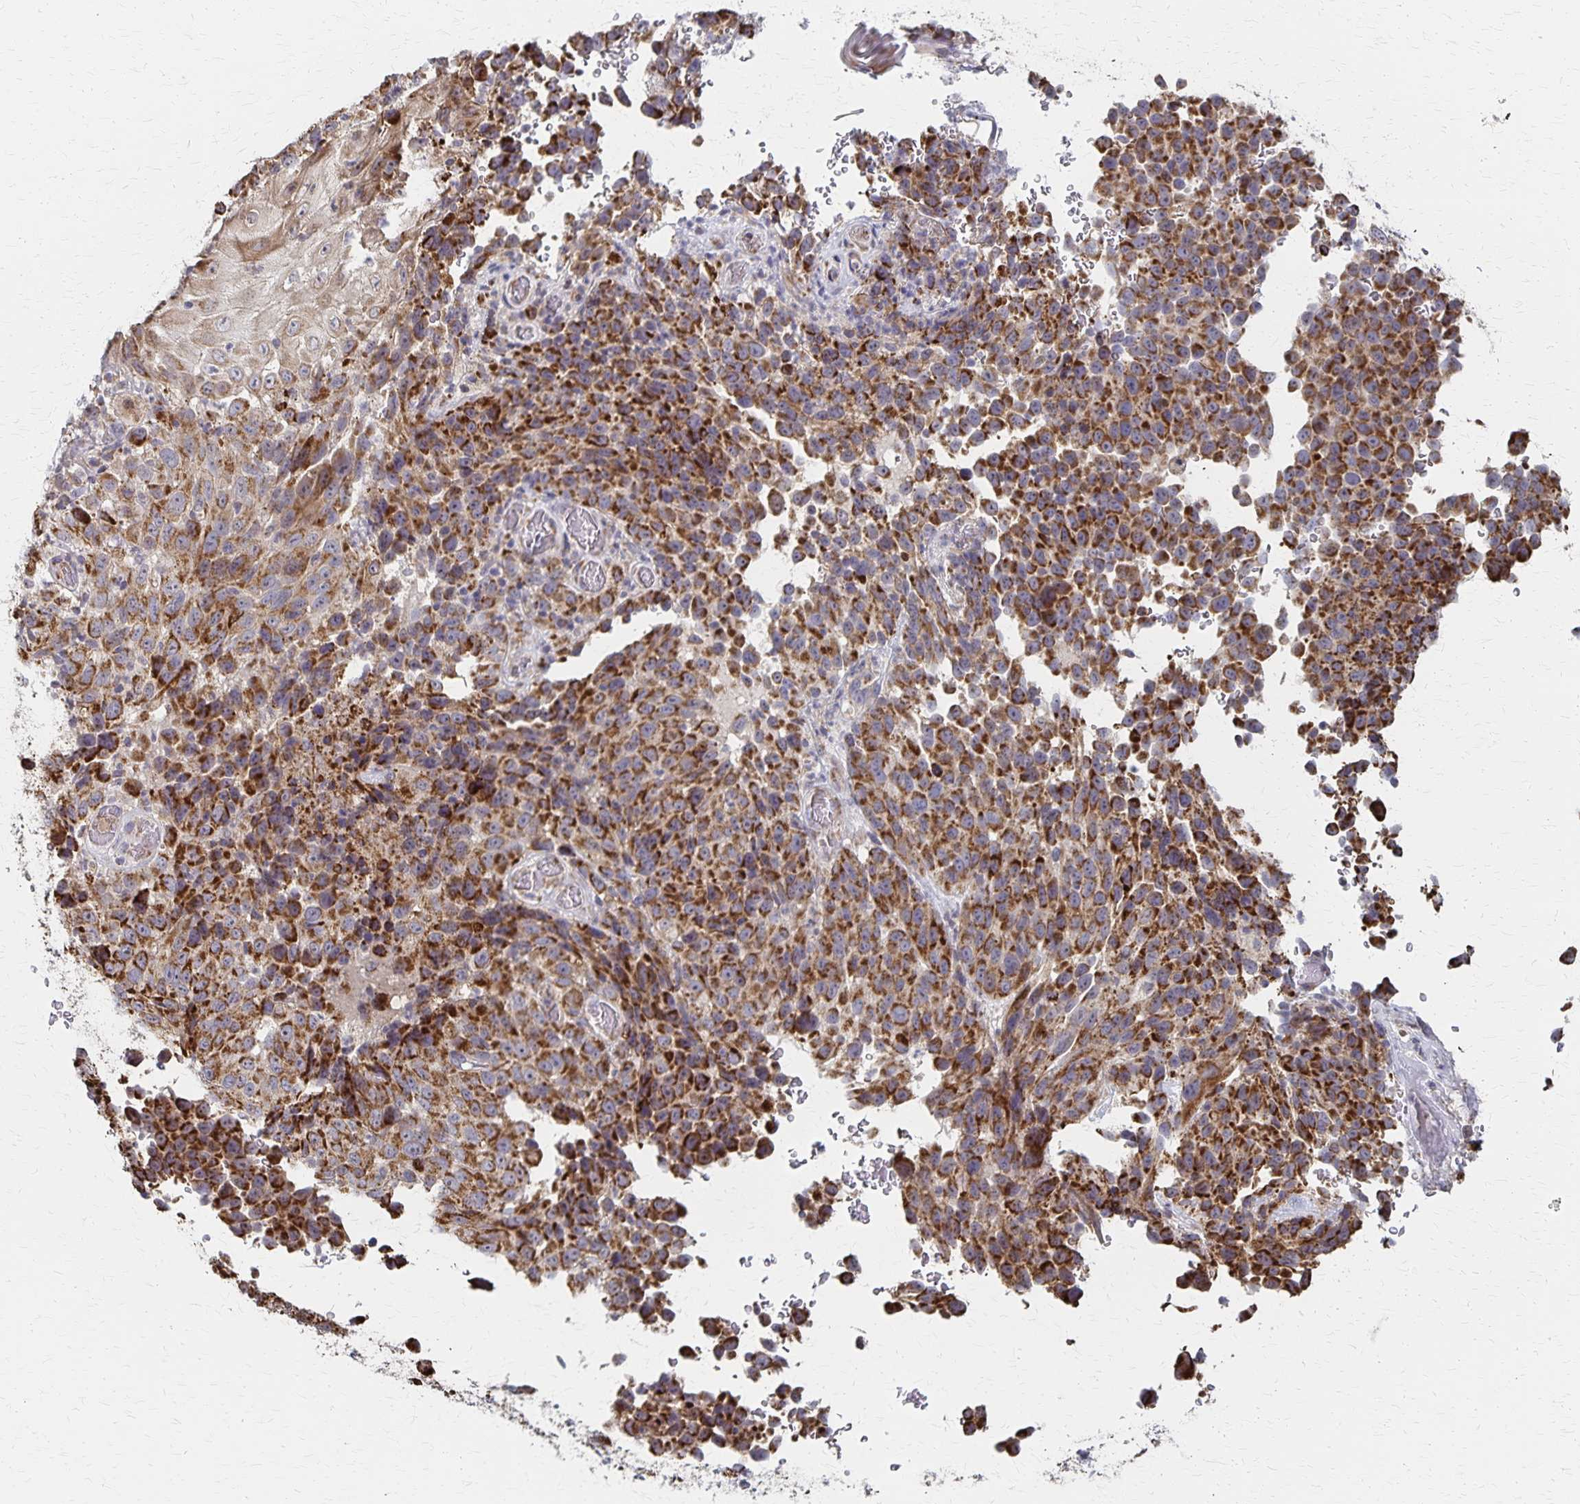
{"staining": {"intensity": "strong", "quantity": ">75%", "location": "cytoplasmic/membranous"}, "tissue": "melanoma", "cell_type": "Tumor cells", "image_type": "cancer", "snomed": [{"axis": "morphology", "description": "Malignant melanoma, NOS"}, {"axis": "topography", "description": "Skin"}], "caption": "Melanoma stained for a protein shows strong cytoplasmic/membranous positivity in tumor cells.", "gene": "DYRK4", "patient": {"sex": "male", "age": 85}}